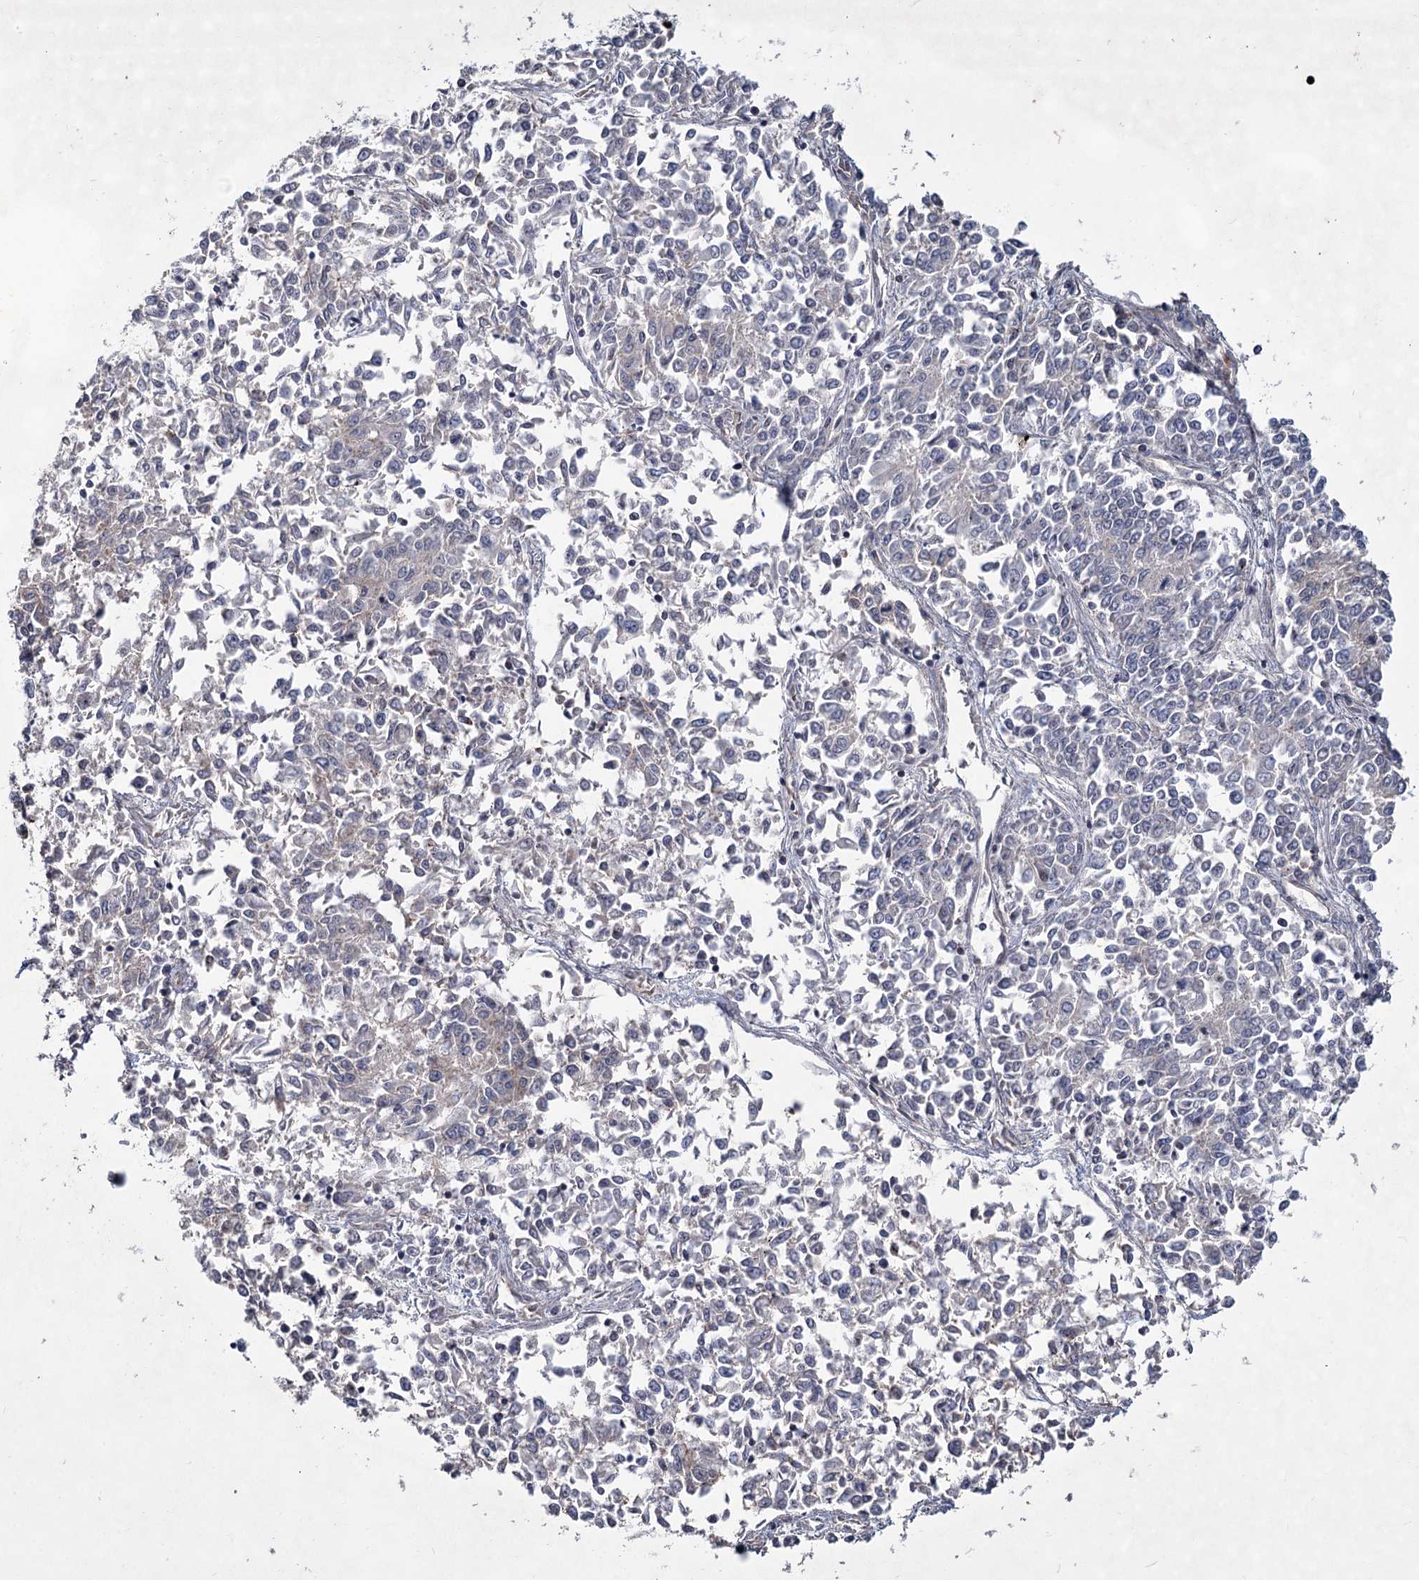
{"staining": {"intensity": "negative", "quantity": "none", "location": "none"}, "tissue": "endometrial cancer", "cell_type": "Tumor cells", "image_type": "cancer", "snomed": [{"axis": "morphology", "description": "Adenocarcinoma, NOS"}, {"axis": "topography", "description": "Endometrium"}], "caption": "The micrograph displays no staining of tumor cells in adenocarcinoma (endometrial).", "gene": "ATL2", "patient": {"sex": "female", "age": 50}}